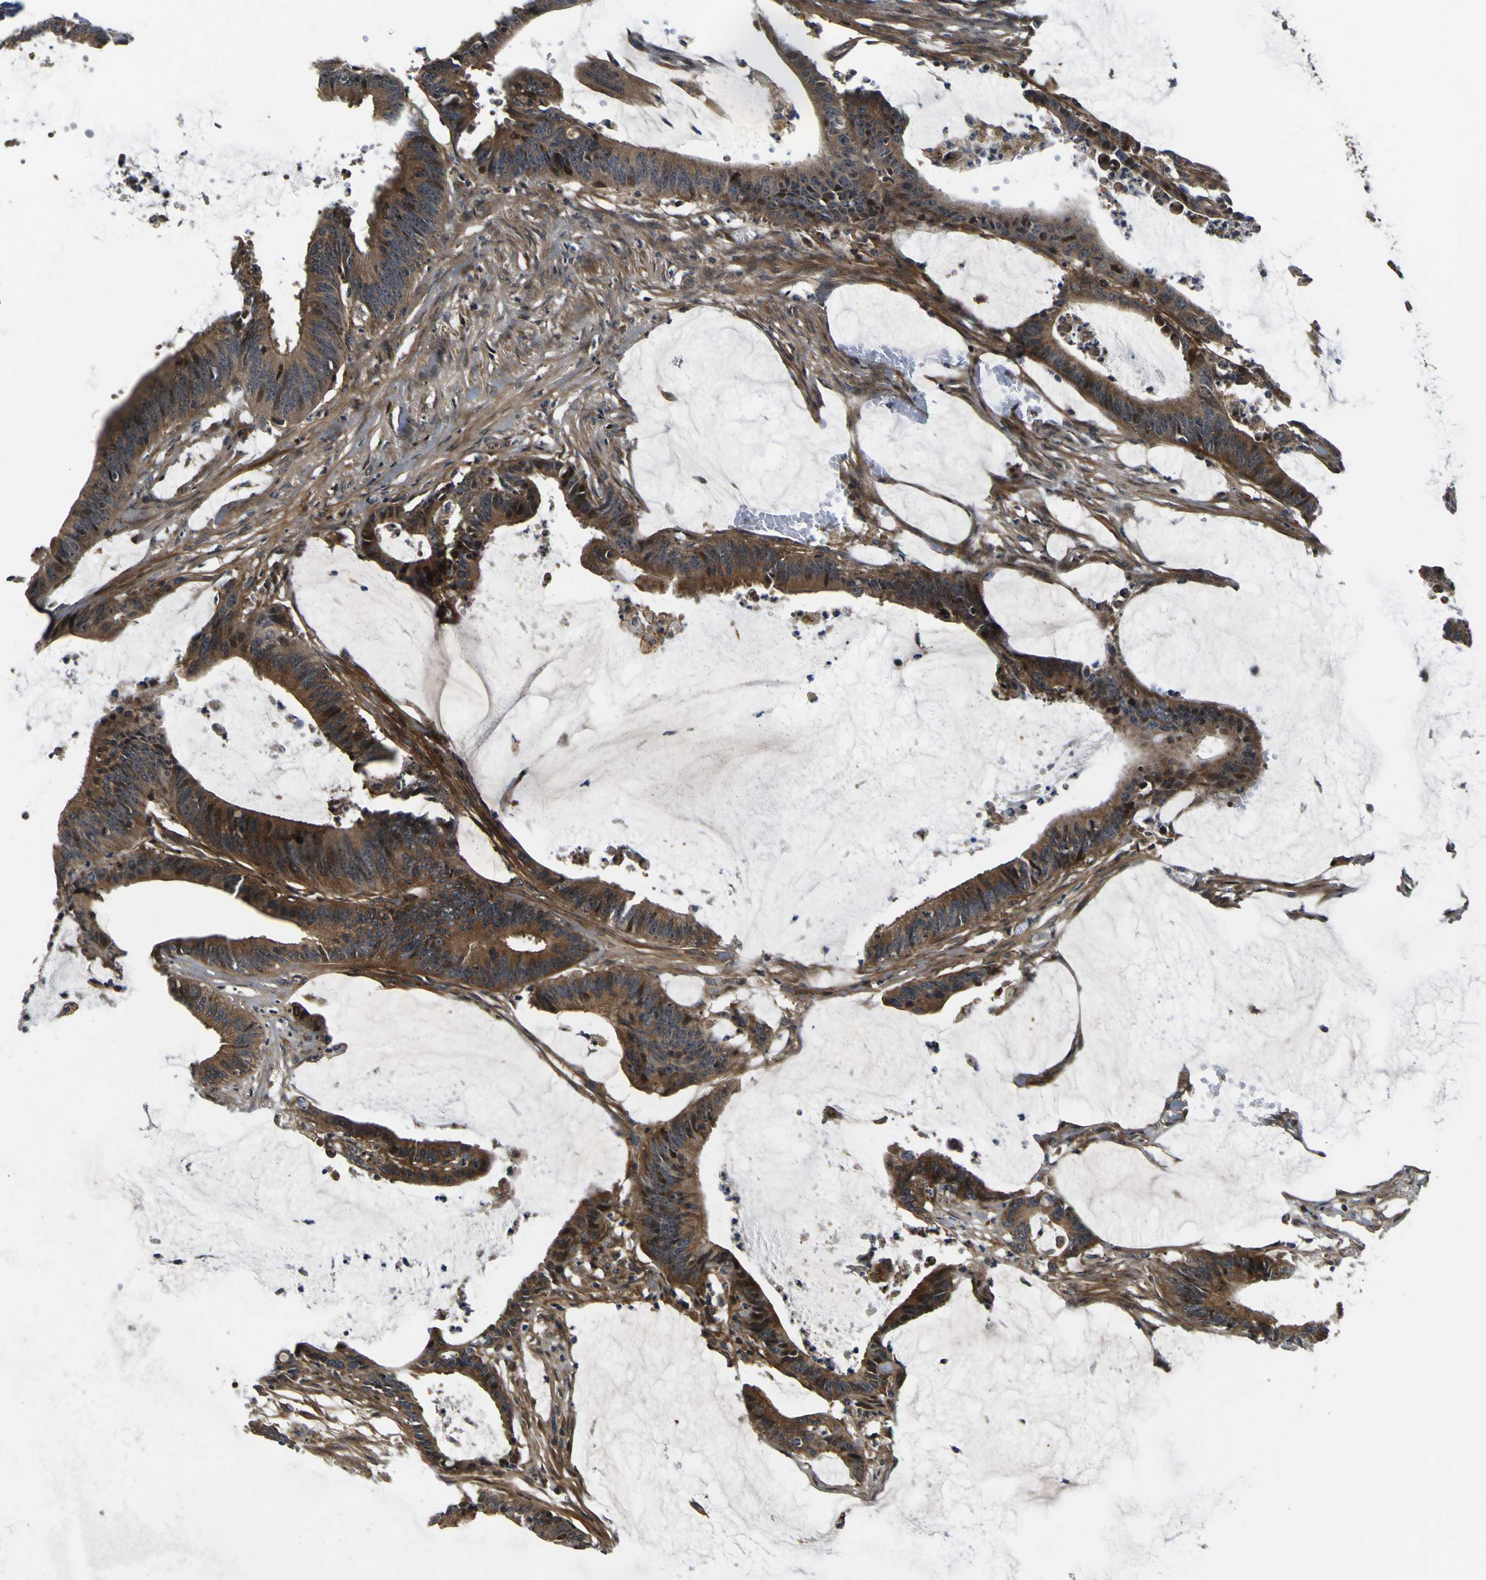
{"staining": {"intensity": "moderate", "quantity": ">75%", "location": "cytoplasmic/membranous"}, "tissue": "colorectal cancer", "cell_type": "Tumor cells", "image_type": "cancer", "snomed": [{"axis": "morphology", "description": "Adenocarcinoma, NOS"}, {"axis": "topography", "description": "Rectum"}], "caption": "IHC micrograph of human adenocarcinoma (colorectal) stained for a protein (brown), which displays medium levels of moderate cytoplasmic/membranous staining in approximately >75% of tumor cells.", "gene": "LRP4", "patient": {"sex": "female", "age": 66}}